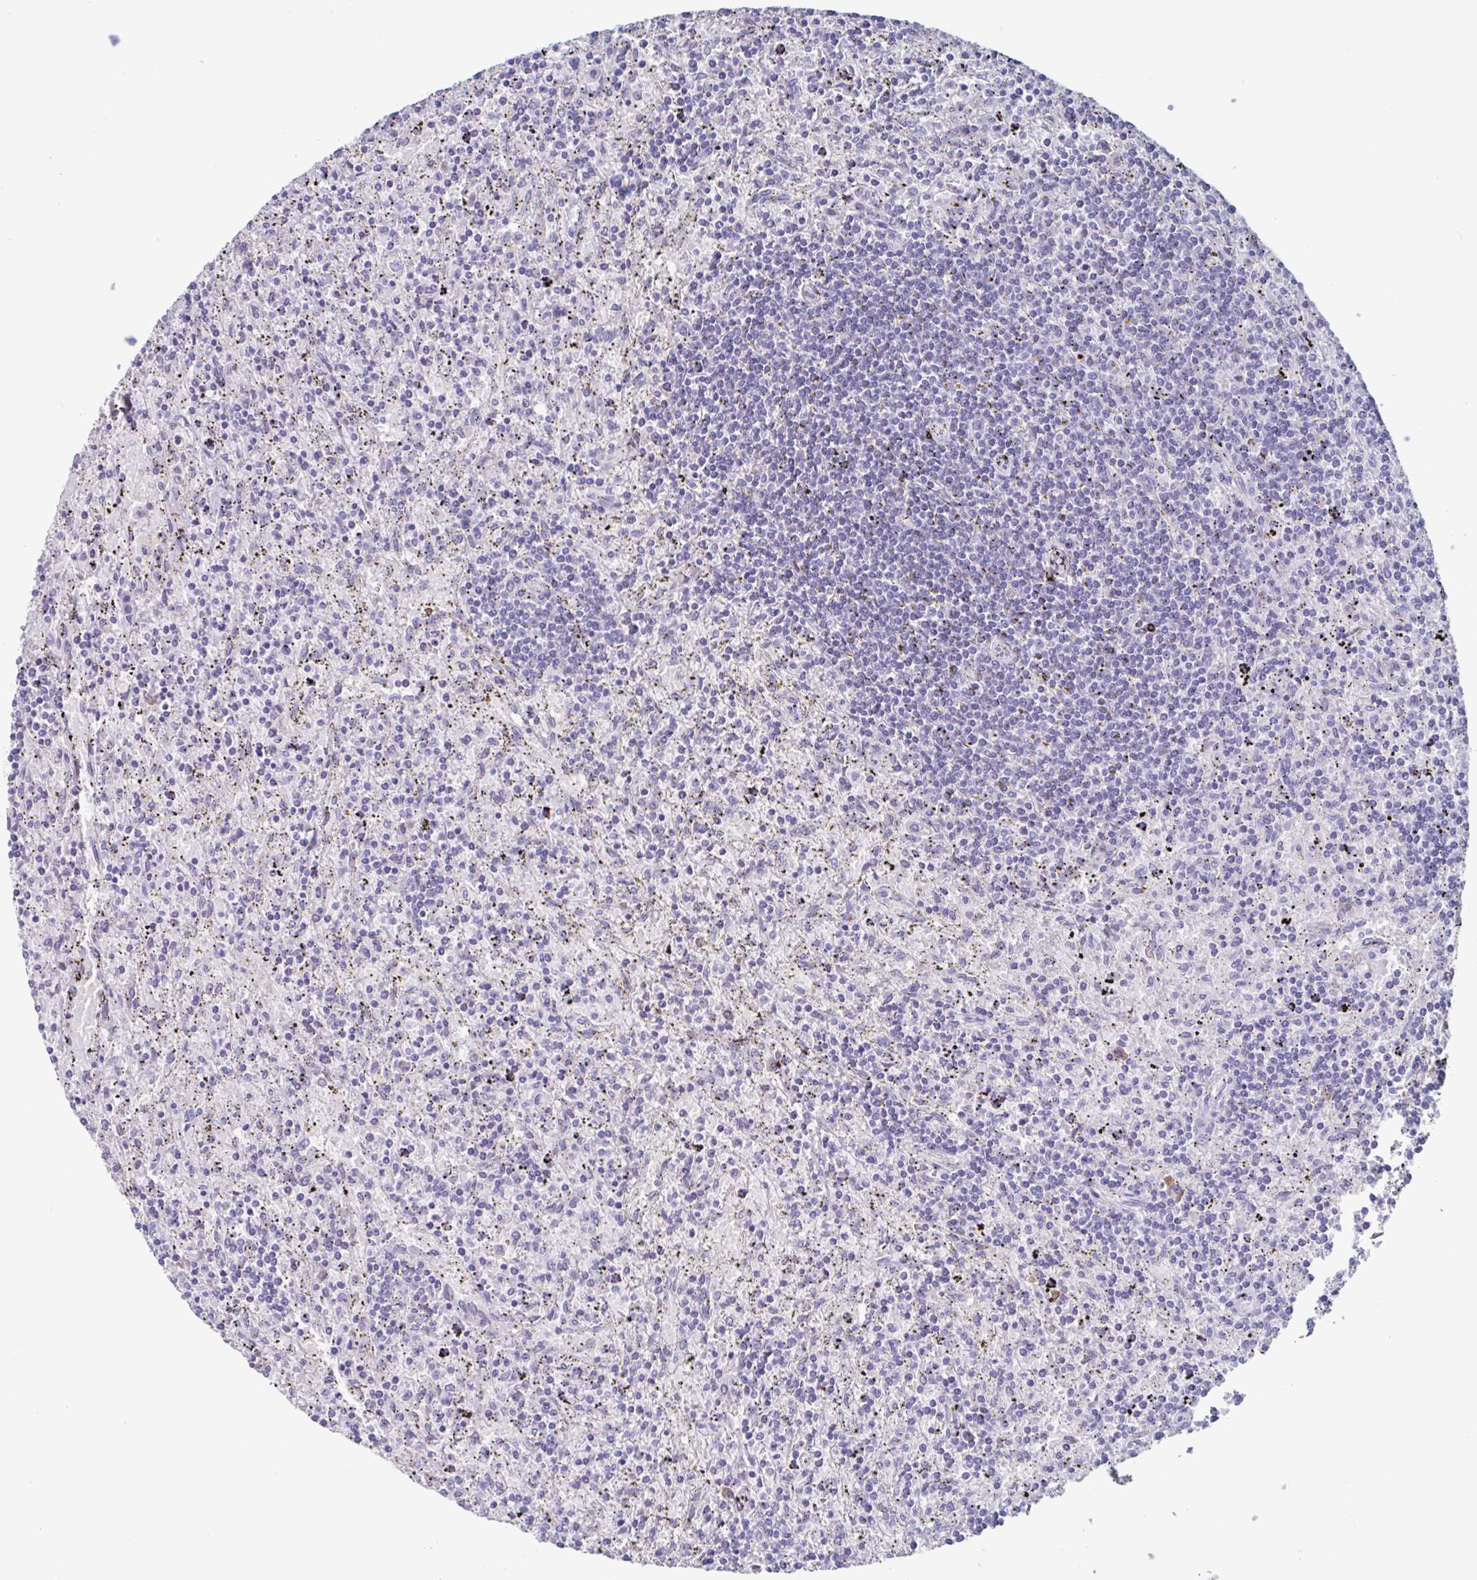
{"staining": {"intensity": "negative", "quantity": "none", "location": "none"}, "tissue": "lymphoma", "cell_type": "Tumor cells", "image_type": "cancer", "snomed": [{"axis": "morphology", "description": "Malignant lymphoma, non-Hodgkin's type, Low grade"}, {"axis": "topography", "description": "Spleen"}], "caption": "The histopathology image demonstrates no staining of tumor cells in lymphoma.", "gene": "NOXRED1", "patient": {"sex": "male", "age": 76}}